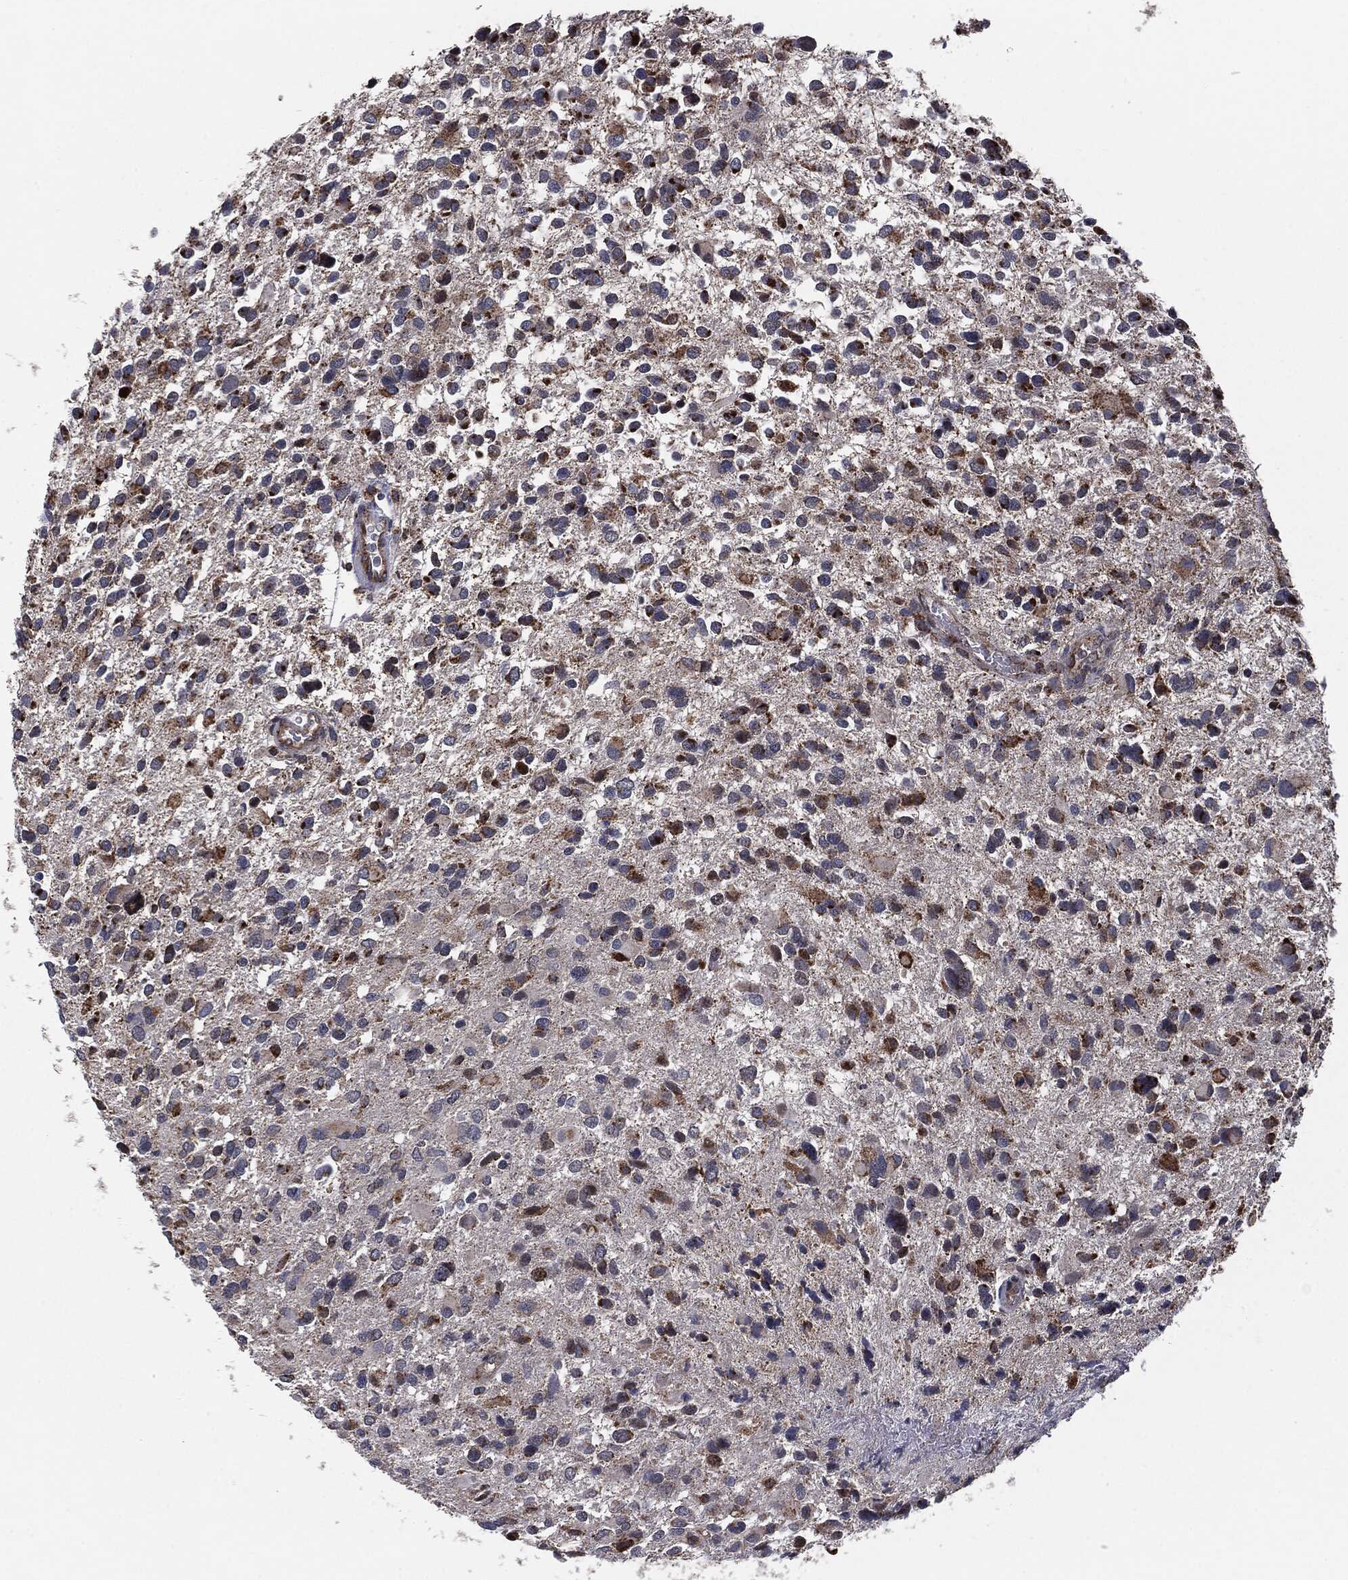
{"staining": {"intensity": "moderate", "quantity": "<25%", "location": "cytoplasmic/membranous"}, "tissue": "glioma", "cell_type": "Tumor cells", "image_type": "cancer", "snomed": [{"axis": "morphology", "description": "Glioma, malignant, Low grade"}, {"axis": "topography", "description": "Brain"}], "caption": "Brown immunohistochemical staining in malignant glioma (low-grade) reveals moderate cytoplasmic/membranous staining in approximately <25% of tumor cells.", "gene": "MTOR", "patient": {"sex": "female", "age": 32}}